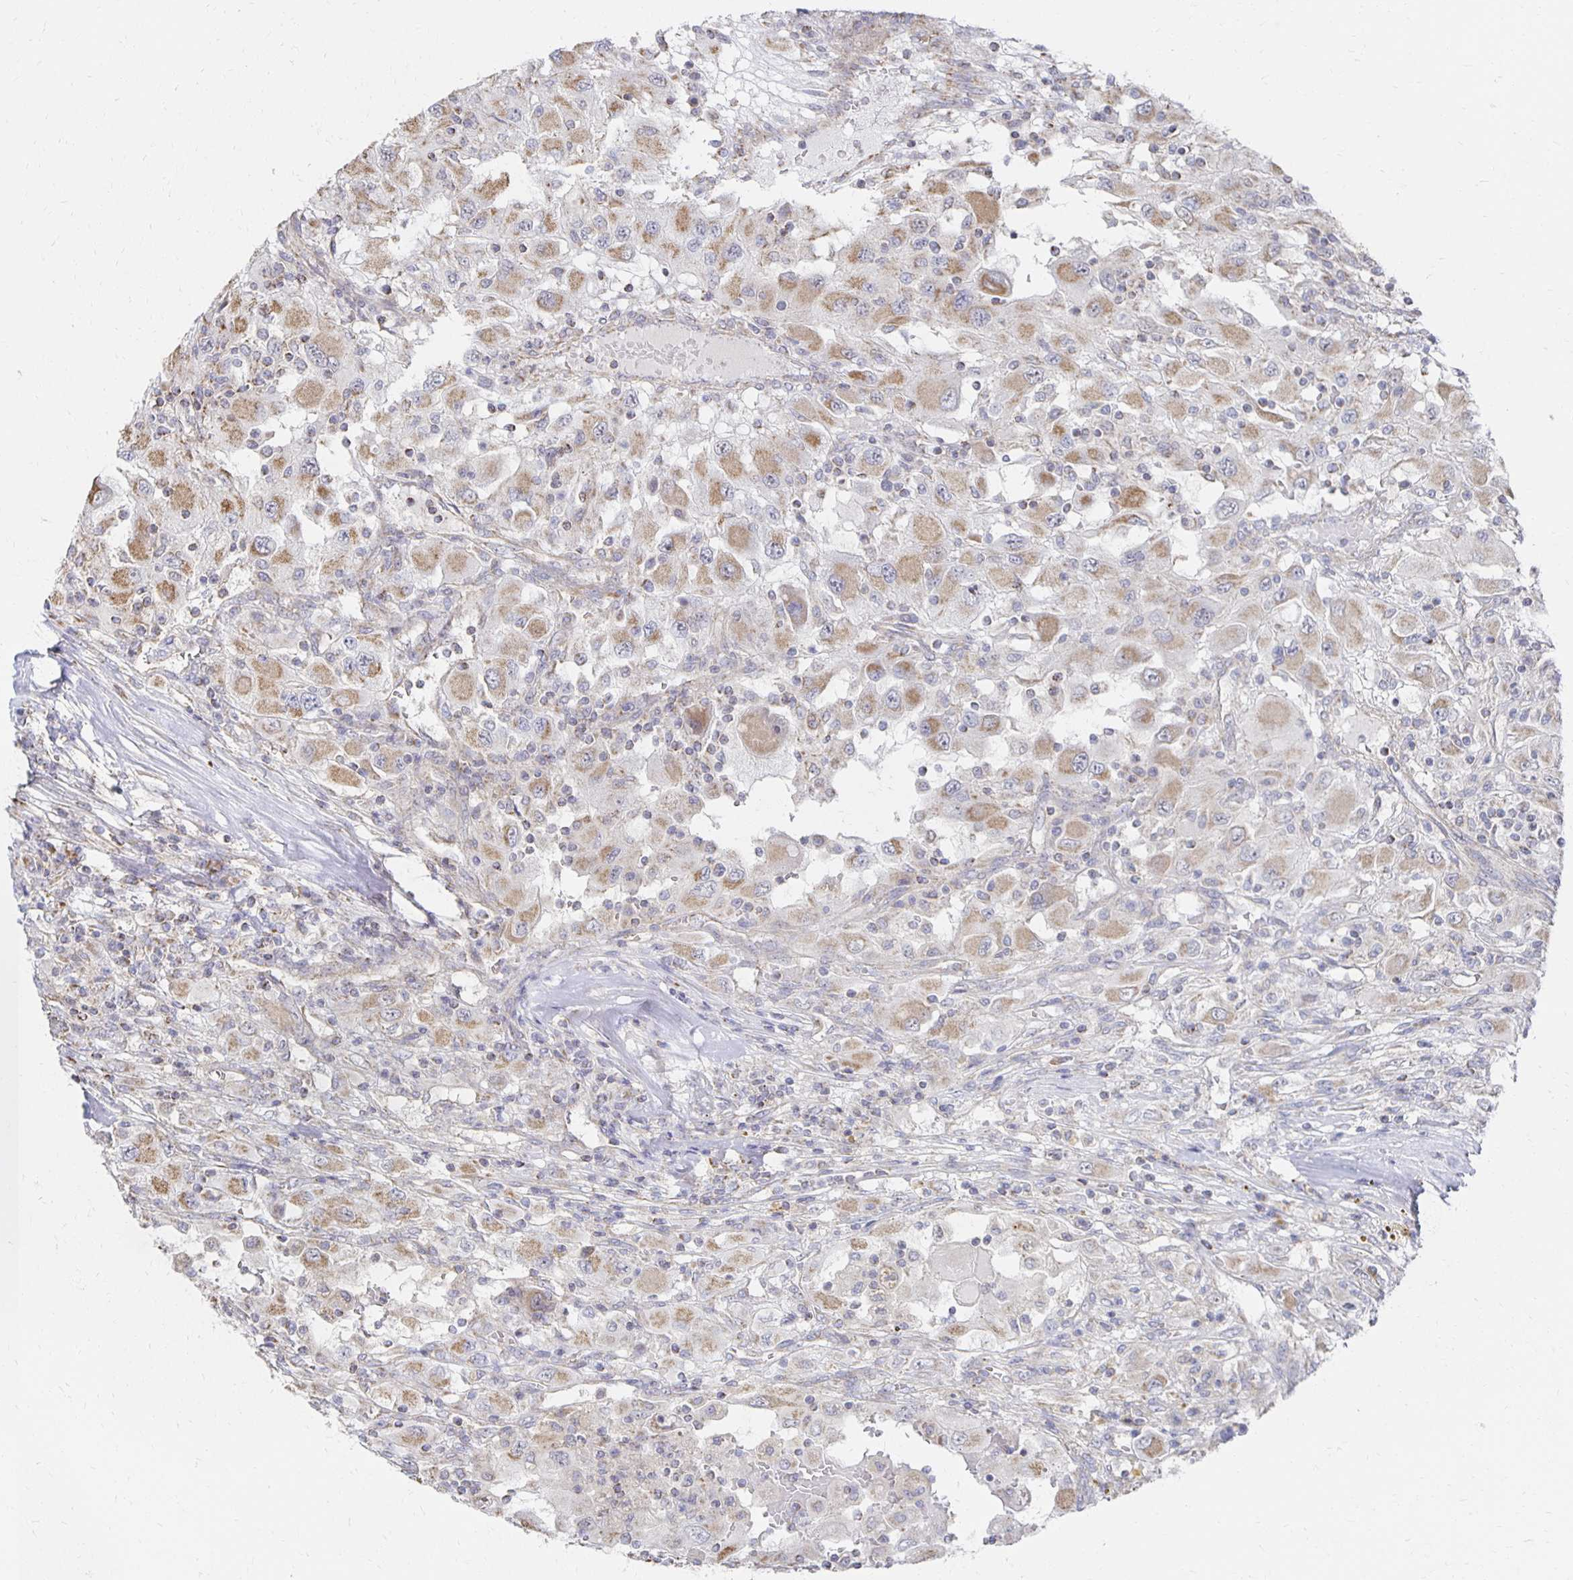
{"staining": {"intensity": "moderate", "quantity": "25%-75%", "location": "cytoplasmic/membranous"}, "tissue": "renal cancer", "cell_type": "Tumor cells", "image_type": "cancer", "snomed": [{"axis": "morphology", "description": "Adenocarcinoma, NOS"}, {"axis": "topography", "description": "Kidney"}], "caption": "Immunohistochemistry (IHC) staining of adenocarcinoma (renal), which displays medium levels of moderate cytoplasmic/membranous staining in approximately 25%-75% of tumor cells indicating moderate cytoplasmic/membranous protein positivity. The staining was performed using DAB (brown) for protein detection and nuclei were counterstained in hematoxylin (blue).", "gene": "NKX2-8", "patient": {"sex": "female", "age": 67}}